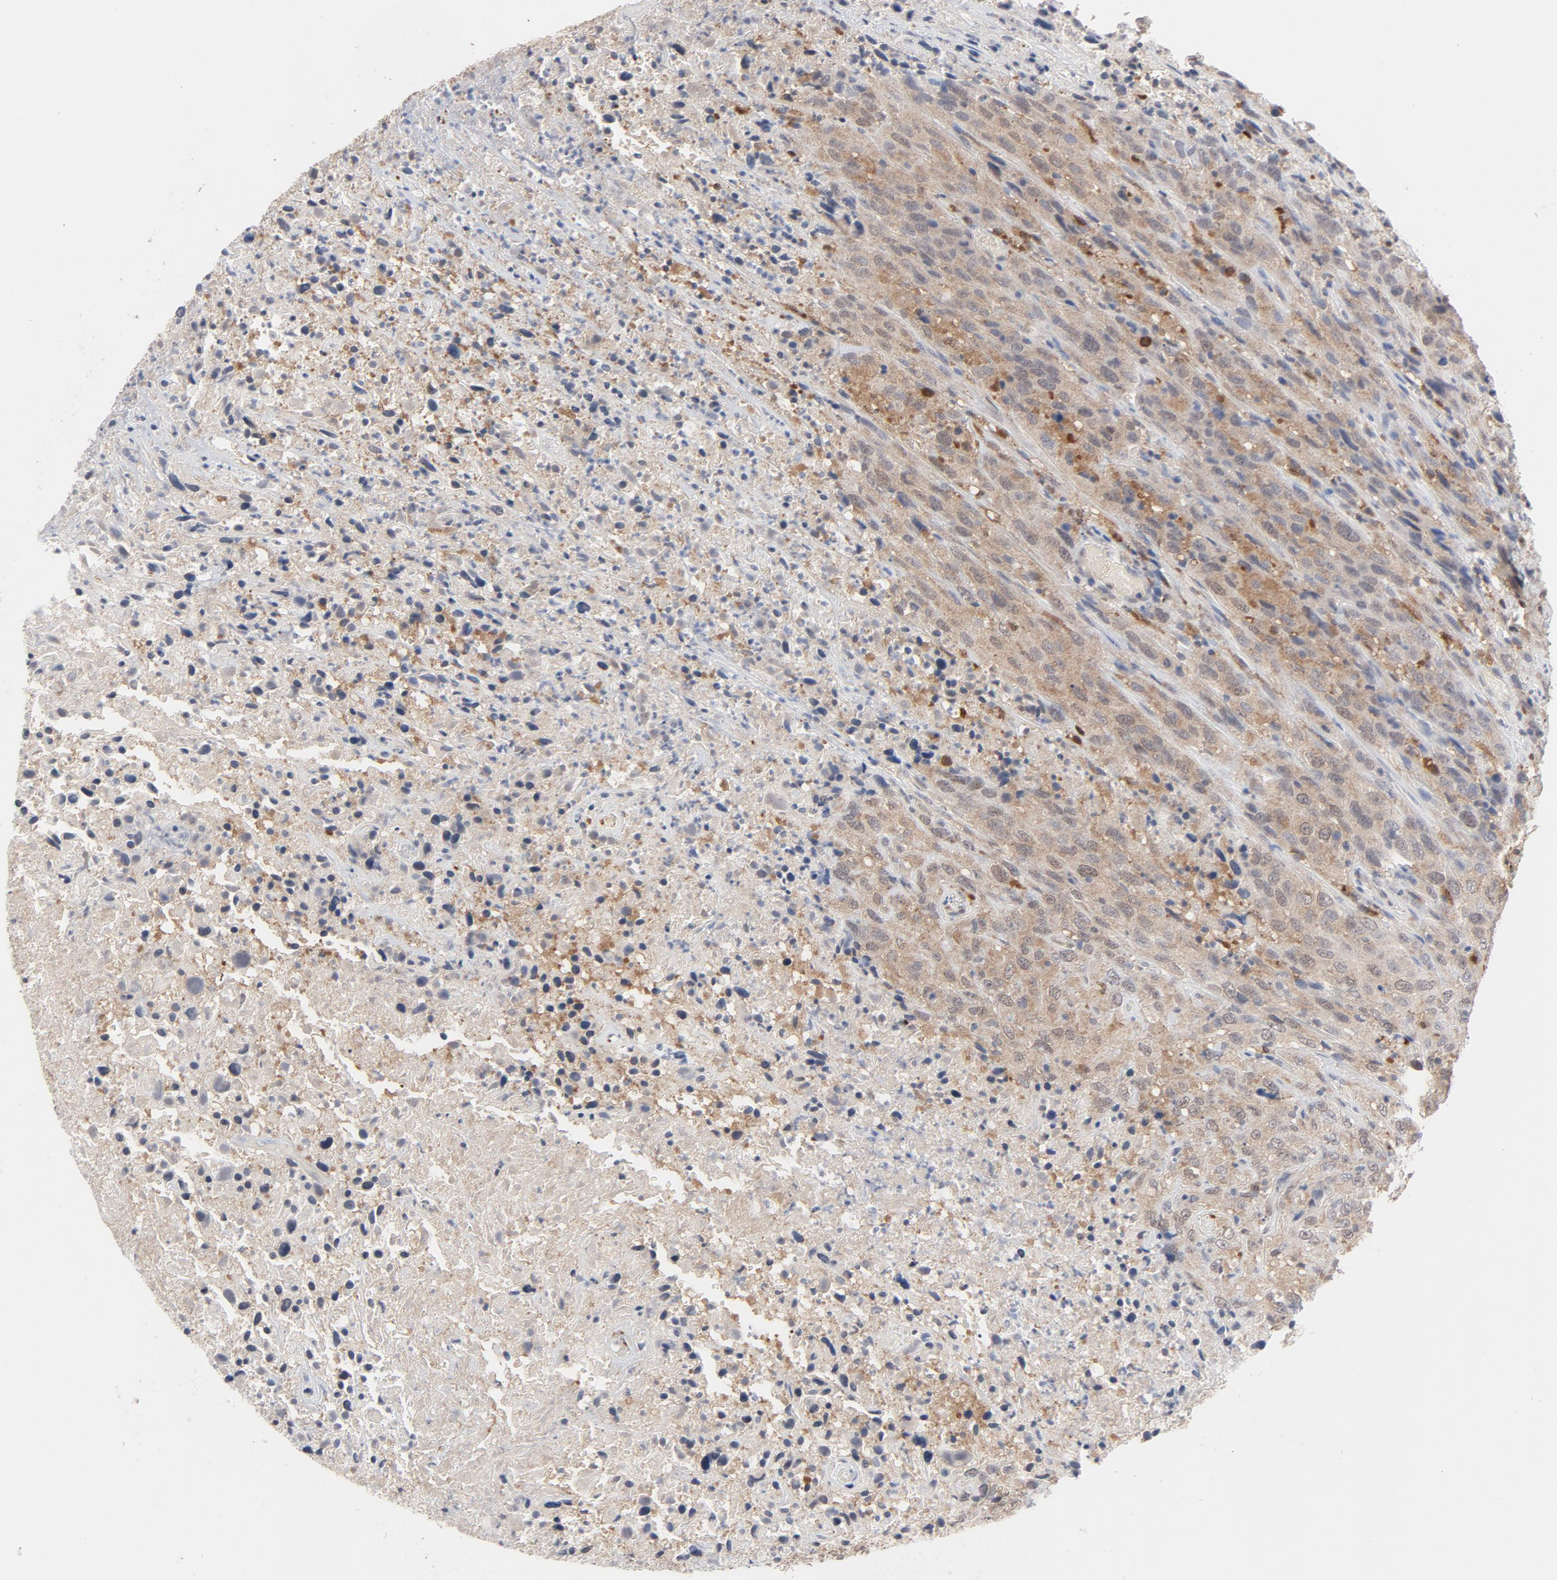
{"staining": {"intensity": "weak", "quantity": ">75%", "location": "cytoplasmic/membranous"}, "tissue": "urothelial cancer", "cell_type": "Tumor cells", "image_type": "cancer", "snomed": [{"axis": "morphology", "description": "Urothelial carcinoma, High grade"}, {"axis": "topography", "description": "Urinary bladder"}], "caption": "Urothelial carcinoma (high-grade) was stained to show a protein in brown. There is low levels of weak cytoplasmic/membranous staining in approximately >75% of tumor cells. (Brightfield microscopy of DAB IHC at high magnification).", "gene": "PRDX1", "patient": {"sex": "male", "age": 61}}